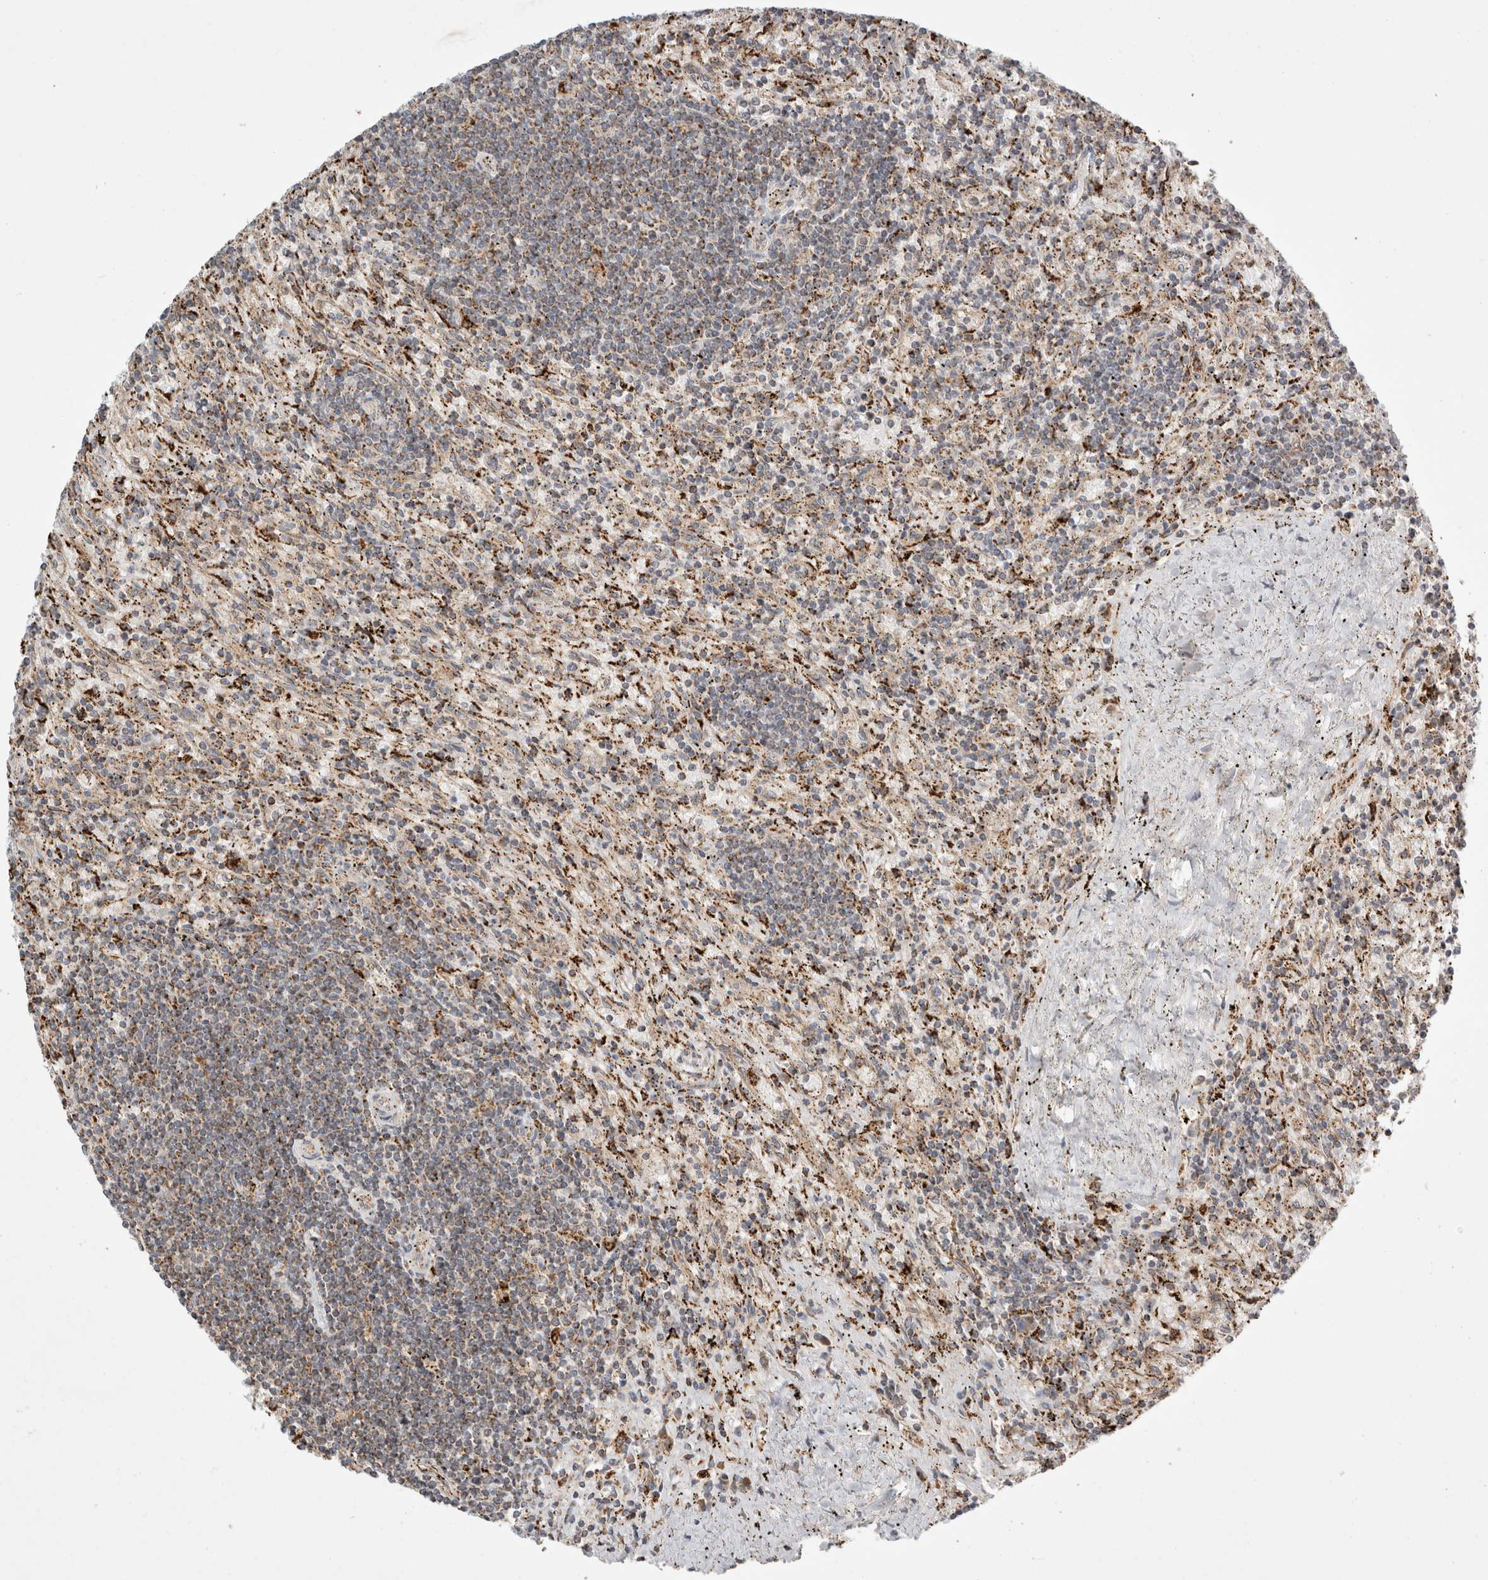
{"staining": {"intensity": "weak", "quantity": "25%-75%", "location": "cytoplasmic/membranous"}, "tissue": "lymphoma", "cell_type": "Tumor cells", "image_type": "cancer", "snomed": [{"axis": "morphology", "description": "Malignant lymphoma, non-Hodgkin's type, Low grade"}, {"axis": "topography", "description": "Spleen"}], "caption": "Immunohistochemistry (IHC) photomicrograph of neoplastic tissue: human lymphoma stained using IHC shows low levels of weak protein expression localized specifically in the cytoplasmic/membranous of tumor cells, appearing as a cytoplasmic/membranous brown color.", "gene": "HROB", "patient": {"sex": "male", "age": 76}}